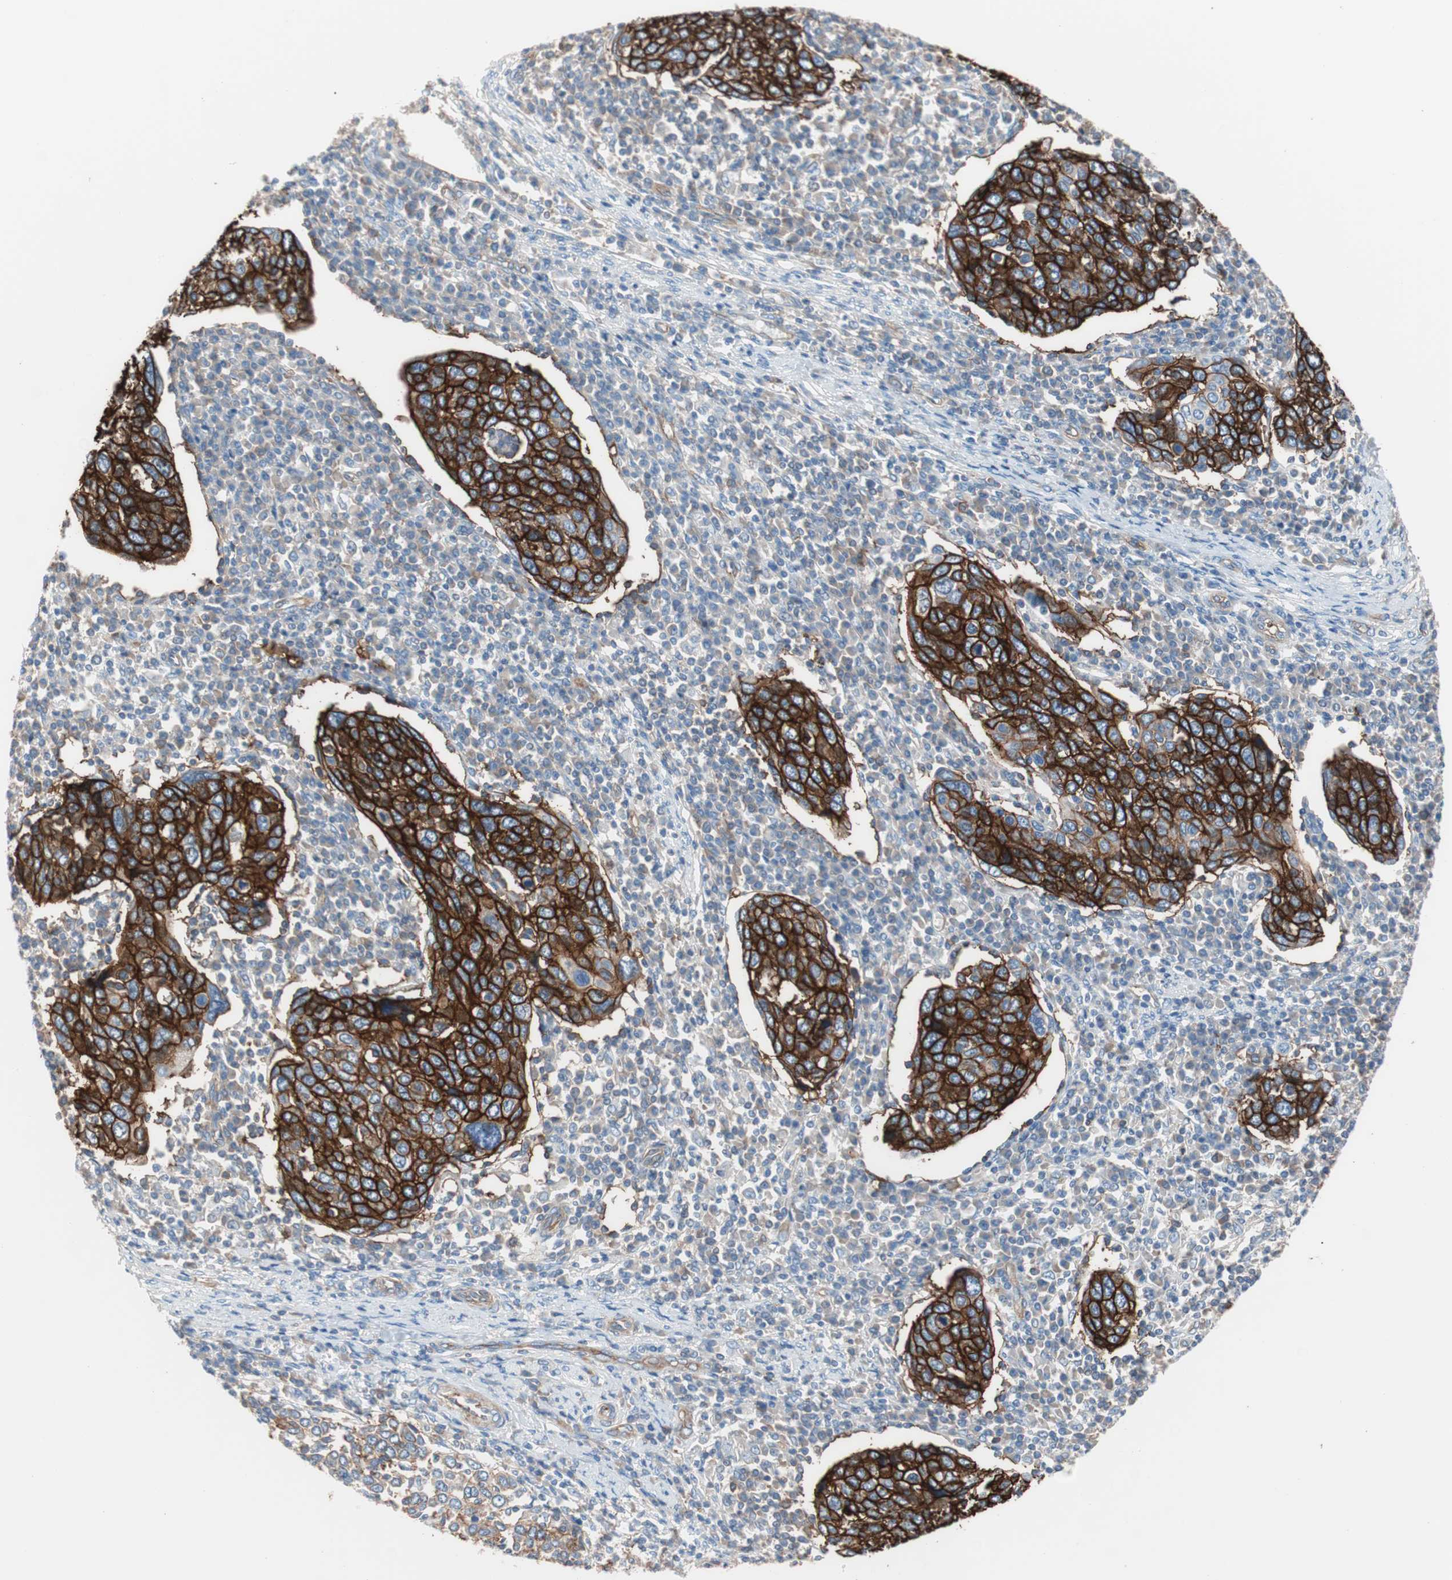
{"staining": {"intensity": "strong", "quantity": ">75%", "location": "cytoplasmic/membranous"}, "tissue": "cervical cancer", "cell_type": "Tumor cells", "image_type": "cancer", "snomed": [{"axis": "morphology", "description": "Squamous cell carcinoma, NOS"}, {"axis": "topography", "description": "Cervix"}], "caption": "IHC of cervical squamous cell carcinoma shows high levels of strong cytoplasmic/membranous staining in about >75% of tumor cells.", "gene": "GPR160", "patient": {"sex": "female", "age": 40}}